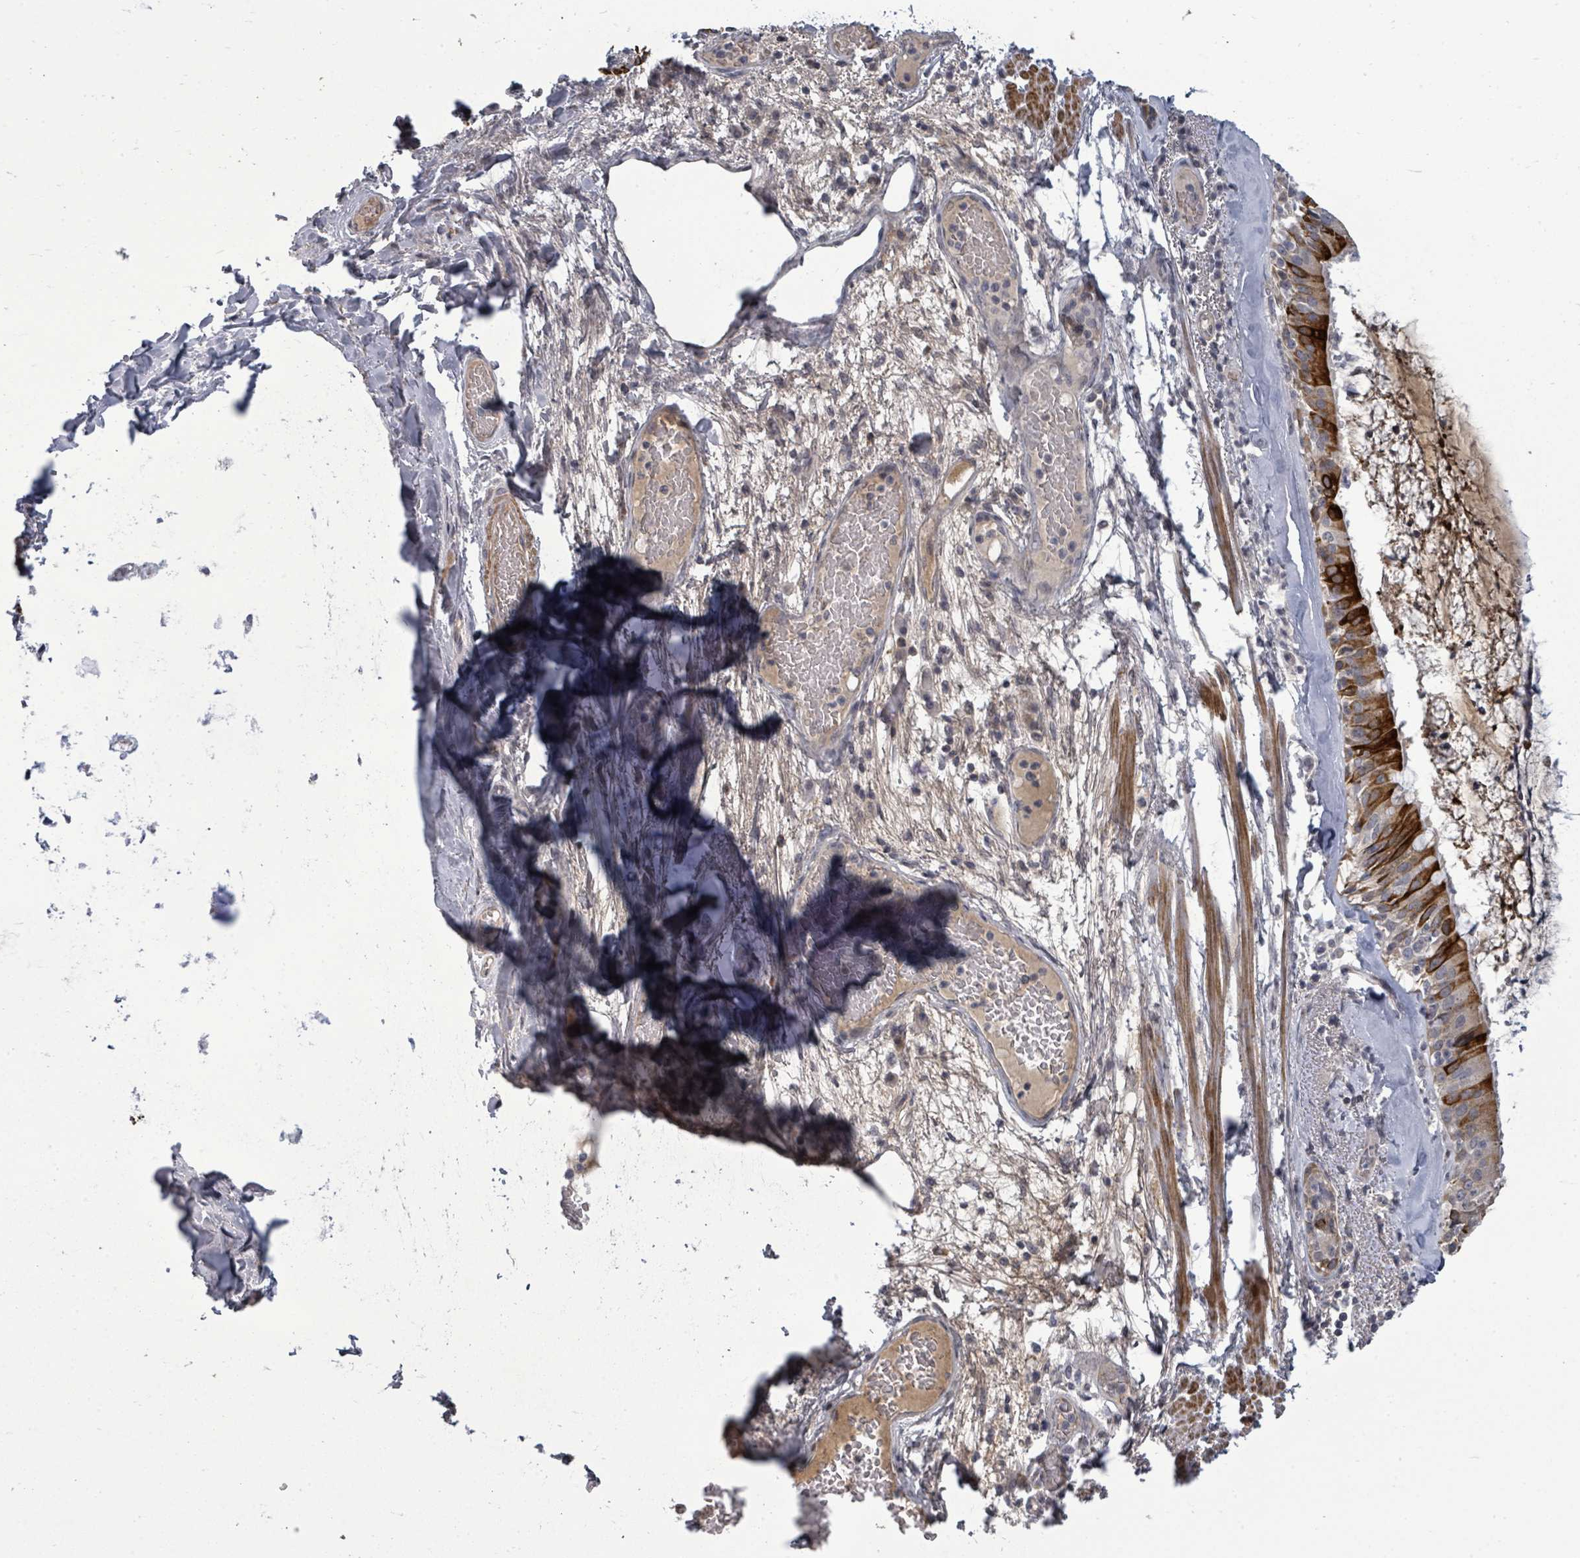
{"staining": {"intensity": "strong", "quantity": "25%-75%", "location": "cytoplasmic/membranous"}, "tissue": "bronchus", "cell_type": "Respiratory epithelial cells", "image_type": "normal", "snomed": [{"axis": "morphology", "description": "Normal tissue, NOS"}, {"axis": "topography", "description": "Cartilage tissue"}, {"axis": "topography", "description": "Bronchus"}], "caption": "An image showing strong cytoplasmic/membranous positivity in about 25%-75% of respiratory epithelial cells in normal bronchus, as visualized by brown immunohistochemical staining.", "gene": "PTPN20", "patient": {"sex": "male", "age": 63}}